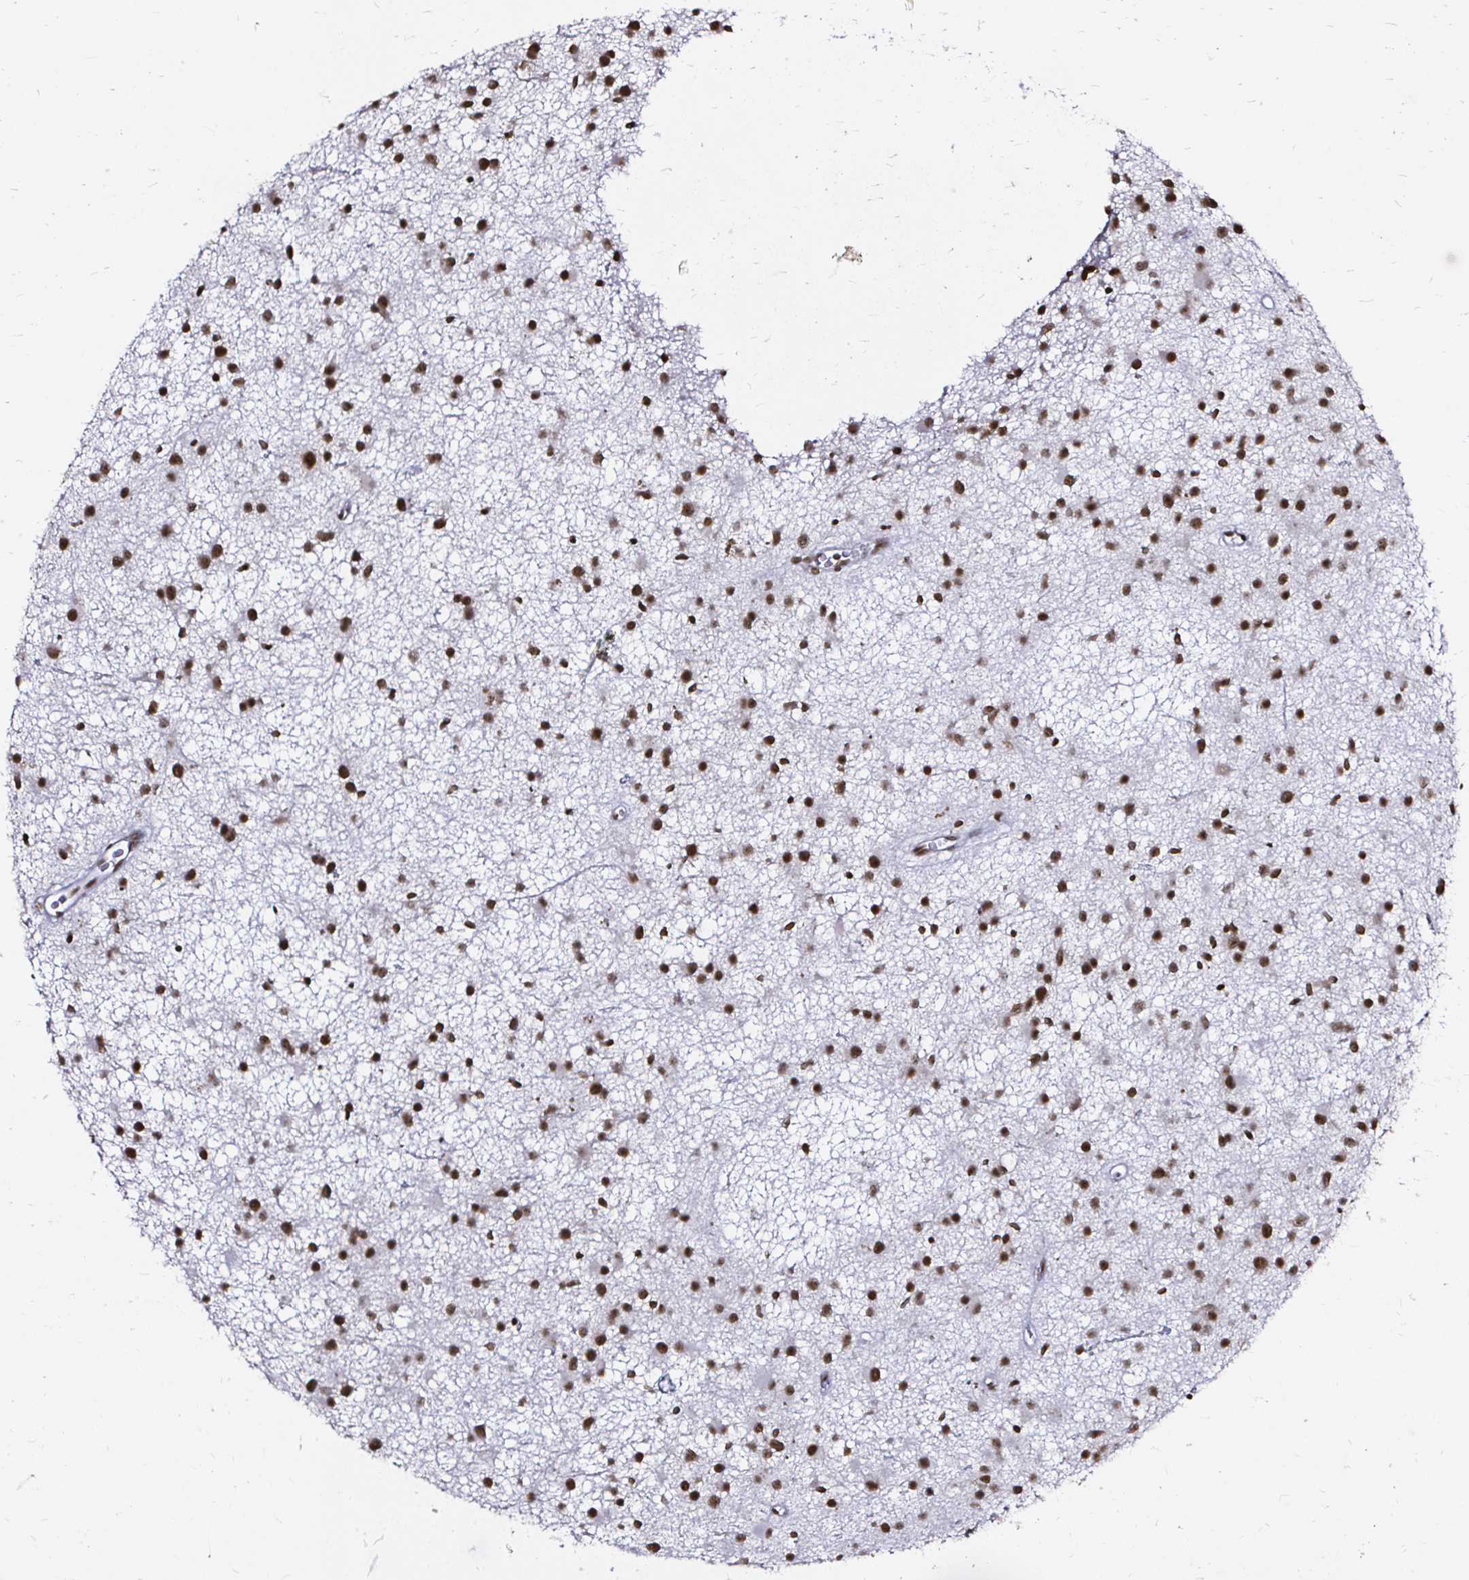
{"staining": {"intensity": "strong", "quantity": ">75%", "location": "nuclear"}, "tissue": "glioma", "cell_type": "Tumor cells", "image_type": "cancer", "snomed": [{"axis": "morphology", "description": "Glioma, malignant, Low grade"}, {"axis": "topography", "description": "Brain"}], "caption": "A histopathology image of glioma stained for a protein displays strong nuclear brown staining in tumor cells.", "gene": "SNRPC", "patient": {"sex": "male", "age": 43}}